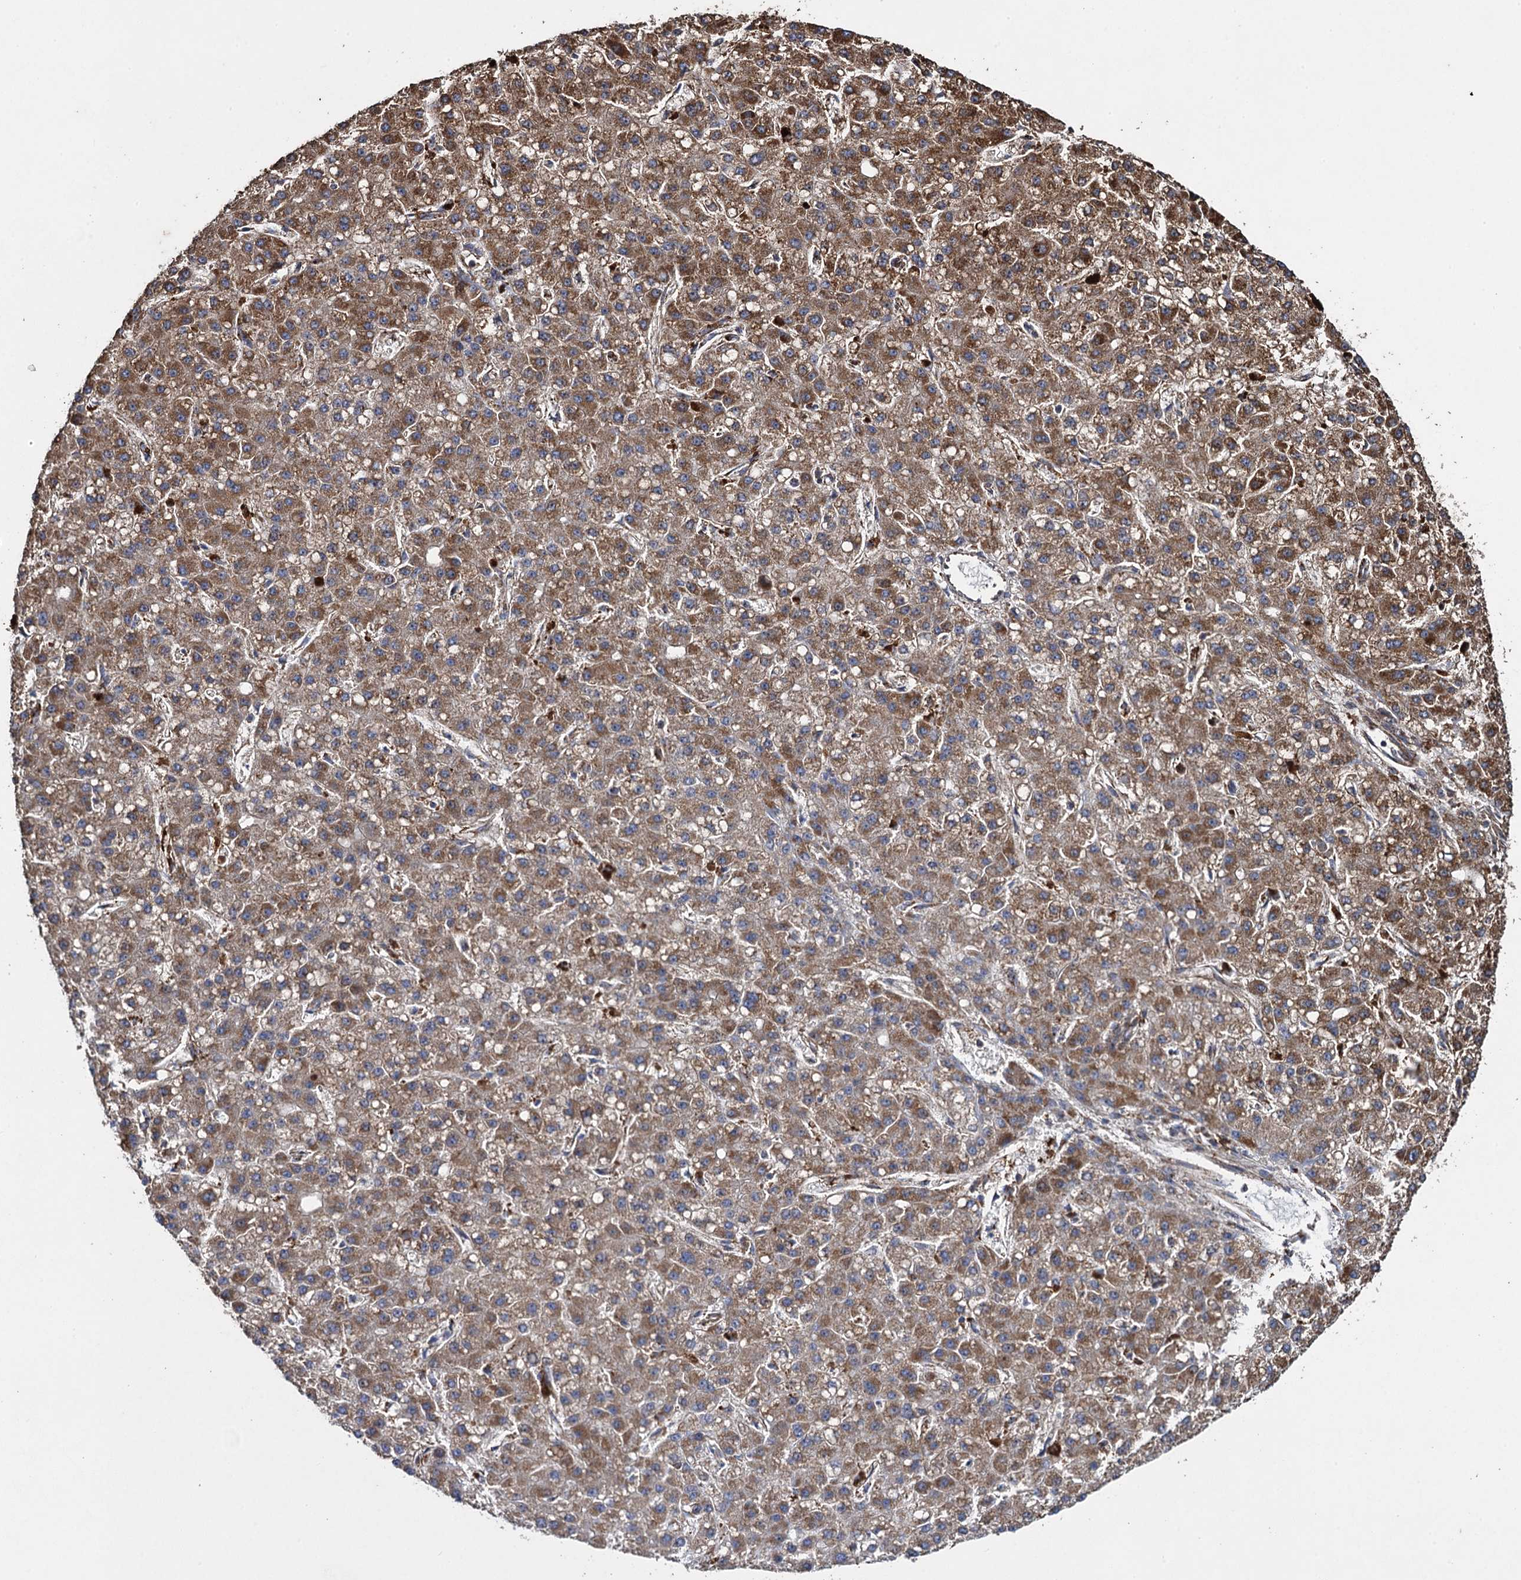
{"staining": {"intensity": "moderate", "quantity": ">75%", "location": "cytoplasmic/membranous"}, "tissue": "liver cancer", "cell_type": "Tumor cells", "image_type": "cancer", "snomed": [{"axis": "morphology", "description": "Carcinoma, Hepatocellular, NOS"}, {"axis": "topography", "description": "Liver"}], "caption": "Liver cancer (hepatocellular carcinoma) stained for a protein reveals moderate cytoplasmic/membranous positivity in tumor cells.", "gene": "TXNDC11", "patient": {"sex": "male", "age": 67}}